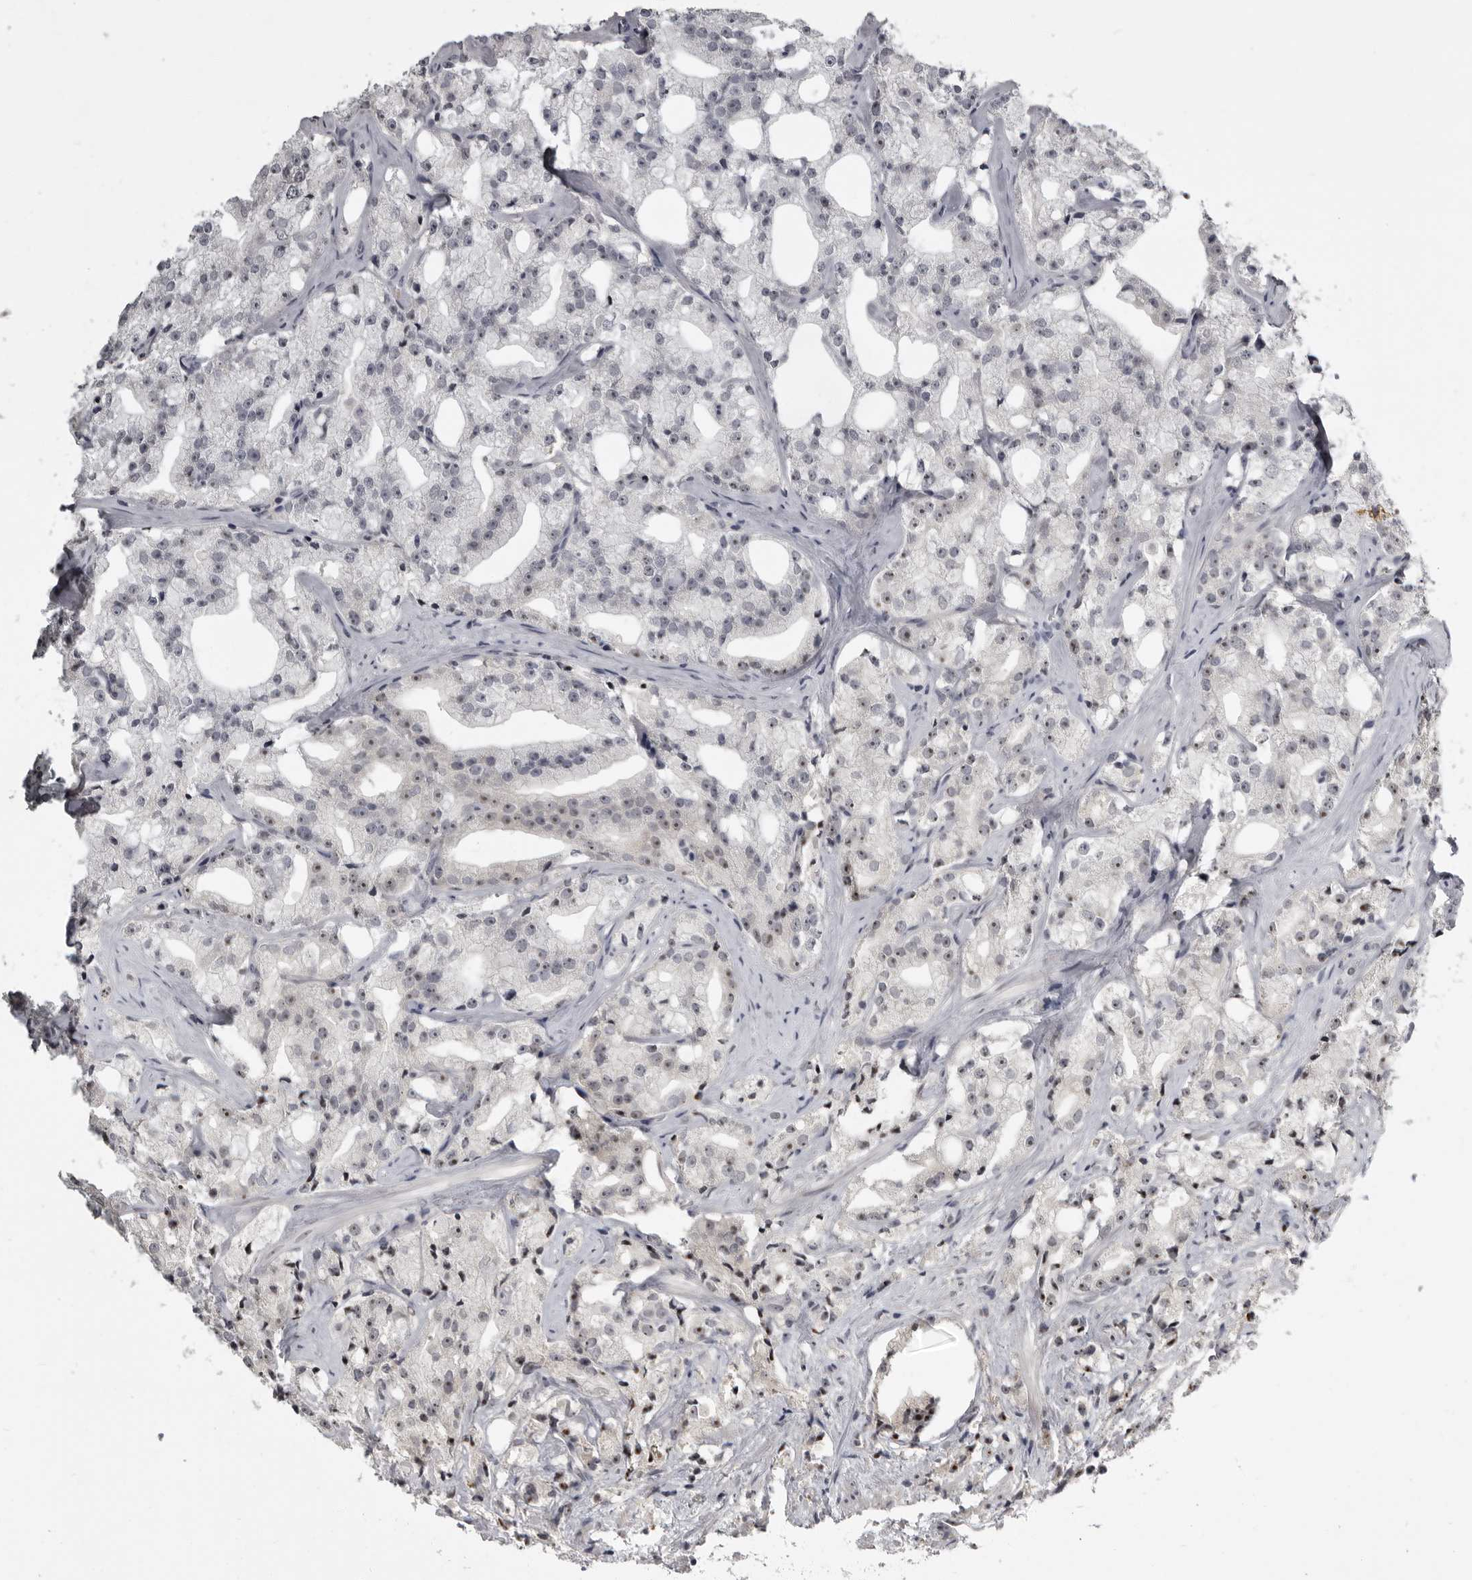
{"staining": {"intensity": "weak", "quantity": "<25%", "location": "nuclear"}, "tissue": "prostate cancer", "cell_type": "Tumor cells", "image_type": "cancer", "snomed": [{"axis": "morphology", "description": "Adenocarcinoma, High grade"}, {"axis": "topography", "description": "Prostate"}], "caption": "An IHC micrograph of prostate high-grade adenocarcinoma is shown. There is no staining in tumor cells of prostate high-grade adenocarcinoma.", "gene": "MRTO4", "patient": {"sex": "male", "age": 64}}